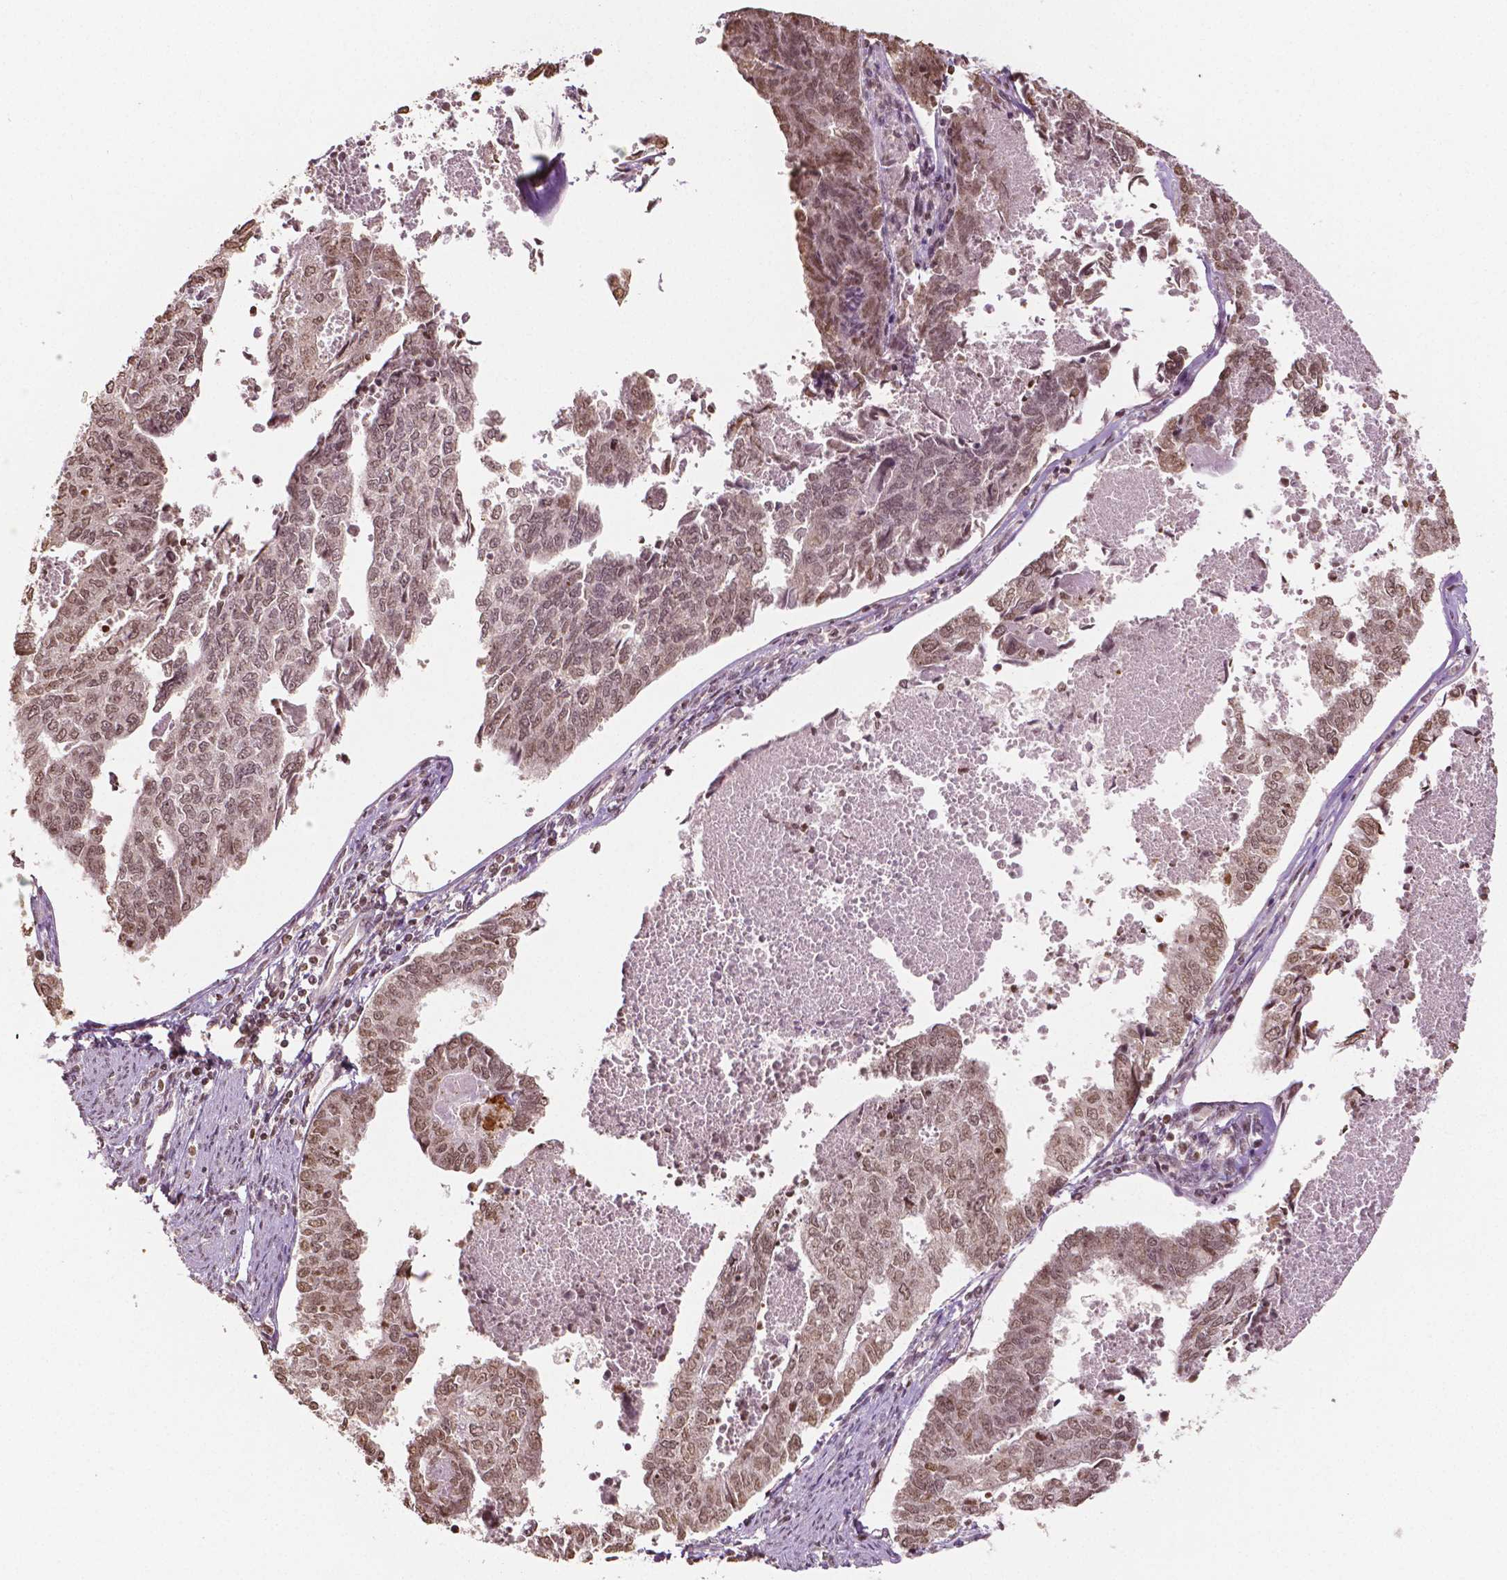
{"staining": {"intensity": "moderate", "quantity": ">75%", "location": "nuclear"}, "tissue": "endometrial cancer", "cell_type": "Tumor cells", "image_type": "cancer", "snomed": [{"axis": "morphology", "description": "Adenocarcinoma, NOS"}, {"axis": "topography", "description": "Endometrium"}], "caption": "Immunohistochemistry photomicrograph of human adenocarcinoma (endometrial) stained for a protein (brown), which displays medium levels of moderate nuclear staining in about >75% of tumor cells.", "gene": "DEK", "patient": {"sex": "female", "age": 73}}